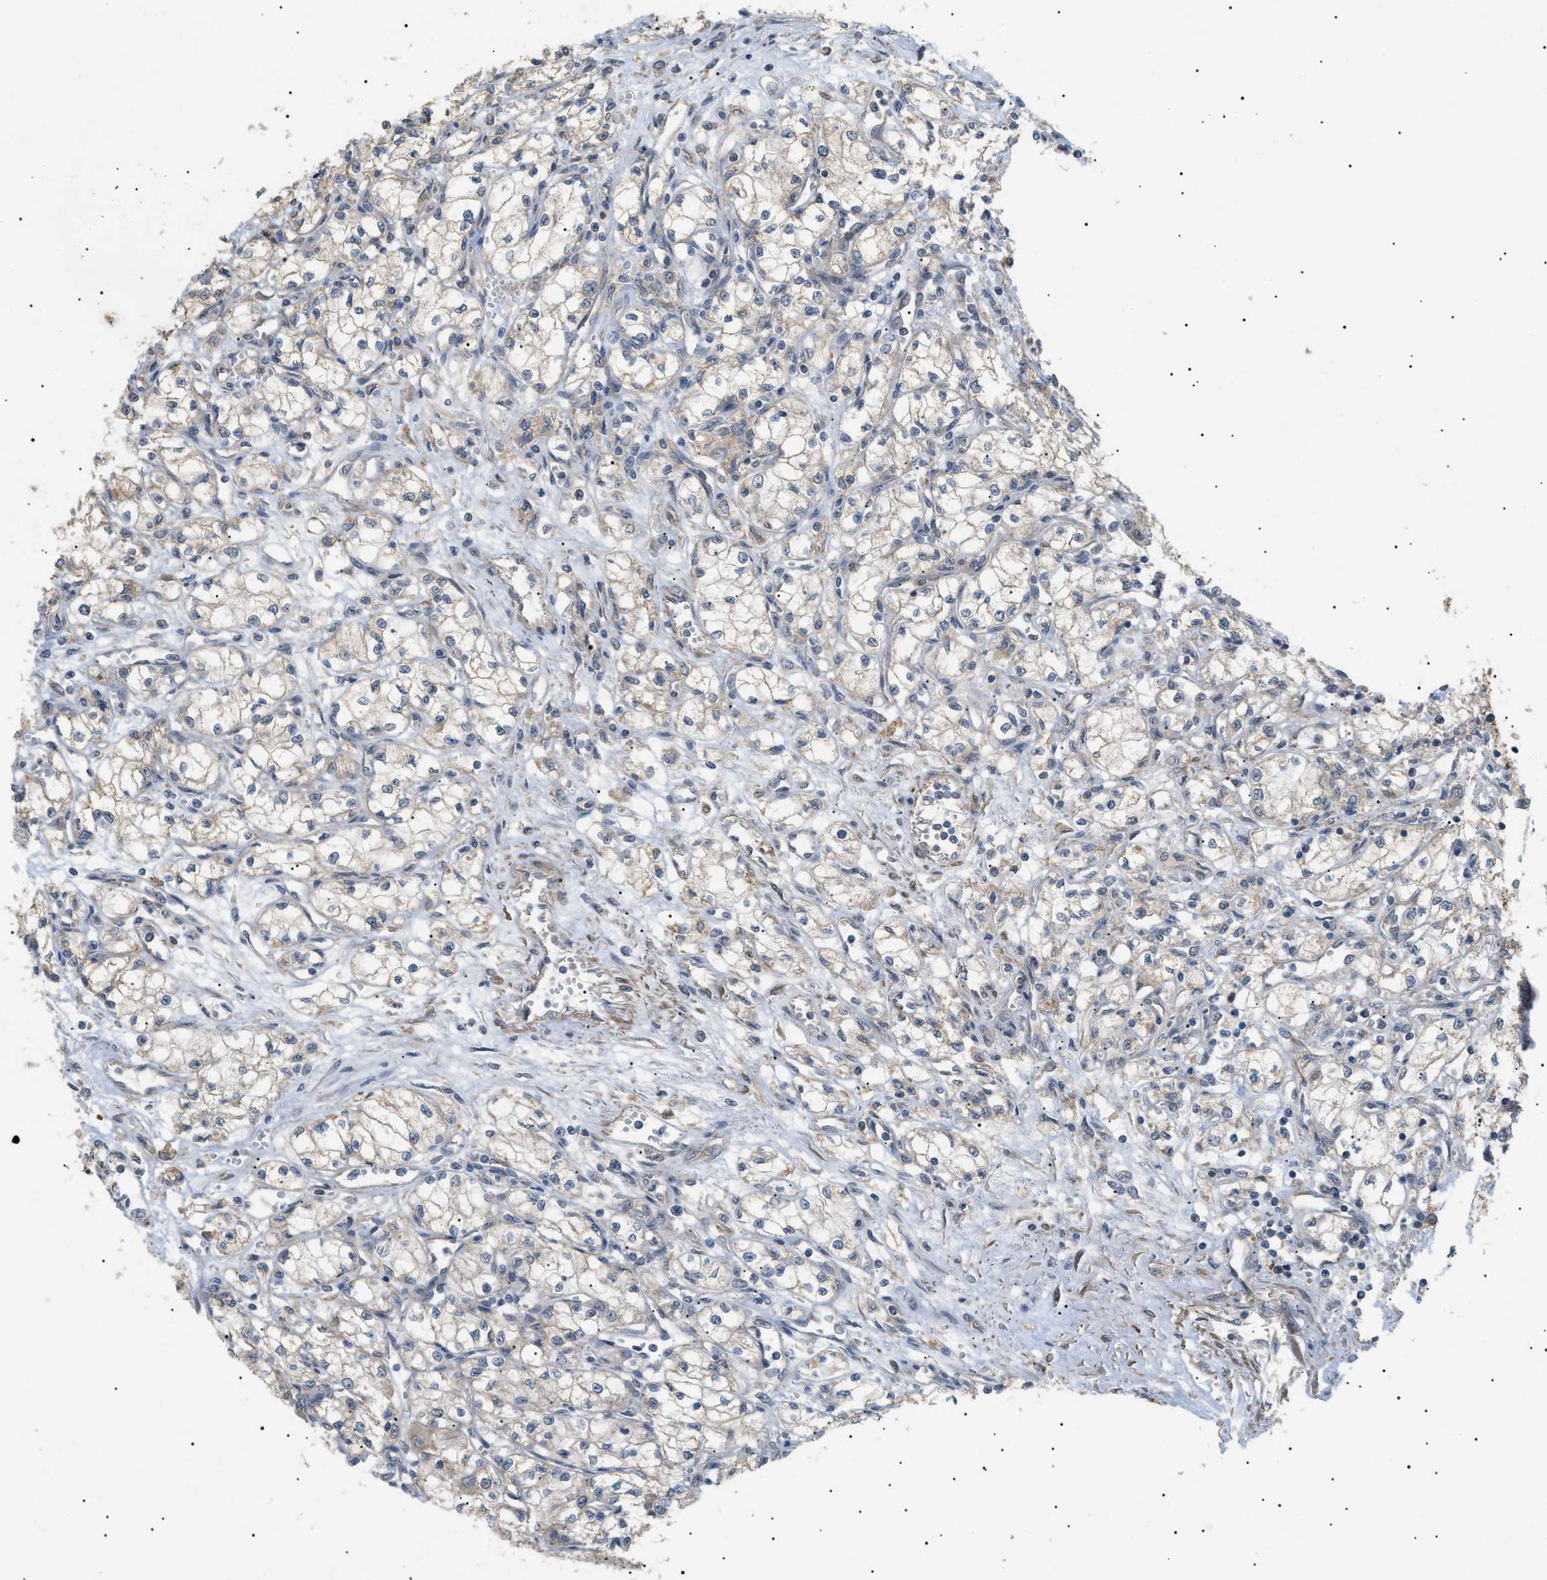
{"staining": {"intensity": "weak", "quantity": ">75%", "location": "cytoplasmic/membranous"}, "tissue": "renal cancer", "cell_type": "Tumor cells", "image_type": "cancer", "snomed": [{"axis": "morphology", "description": "Normal tissue, NOS"}, {"axis": "morphology", "description": "Adenocarcinoma, NOS"}, {"axis": "topography", "description": "Kidney"}], "caption": "Protein expression analysis of adenocarcinoma (renal) reveals weak cytoplasmic/membranous positivity in approximately >75% of tumor cells. Nuclei are stained in blue.", "gene": "IRS2", "patient": {"sex": "male", "age": 59}}